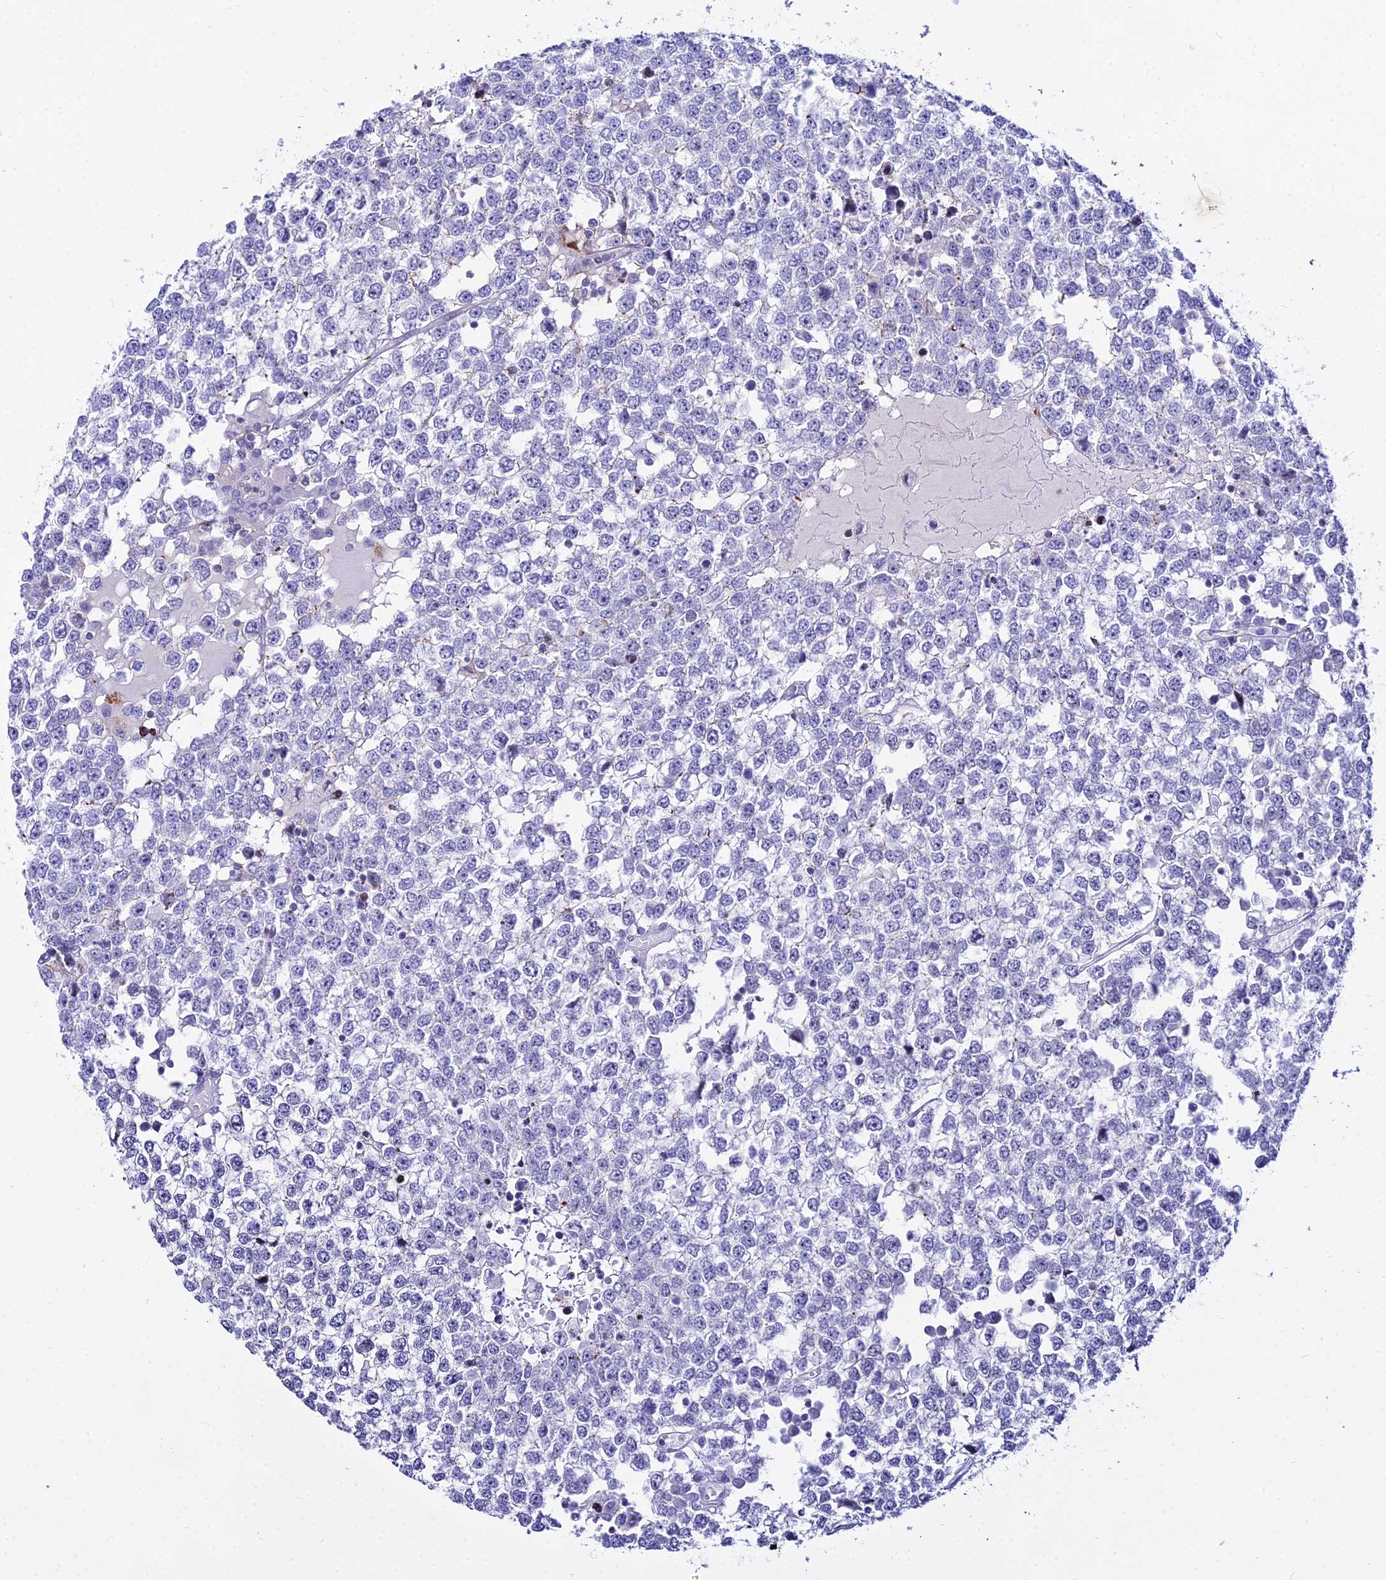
{"staining": {"intensity": "negative", "quantity": "none", "location": "none"}, "tissue": "testis cancer", "cell_type": "Tumor cells", "image_type": "cancer", "snomed": [{"axis": "morphology", "description": "Seminoma, NOS"}, {"axis": "topography", "description": "Testis"}], "caption": "Immunohistochemistry (IHC) photomicrograph of neoplastic tissue: testis cancer stained with DAB displays no significant protein expression in tumor cells.", "gene": "DLX1", "patient": {"sex": "male", "age": 65}}